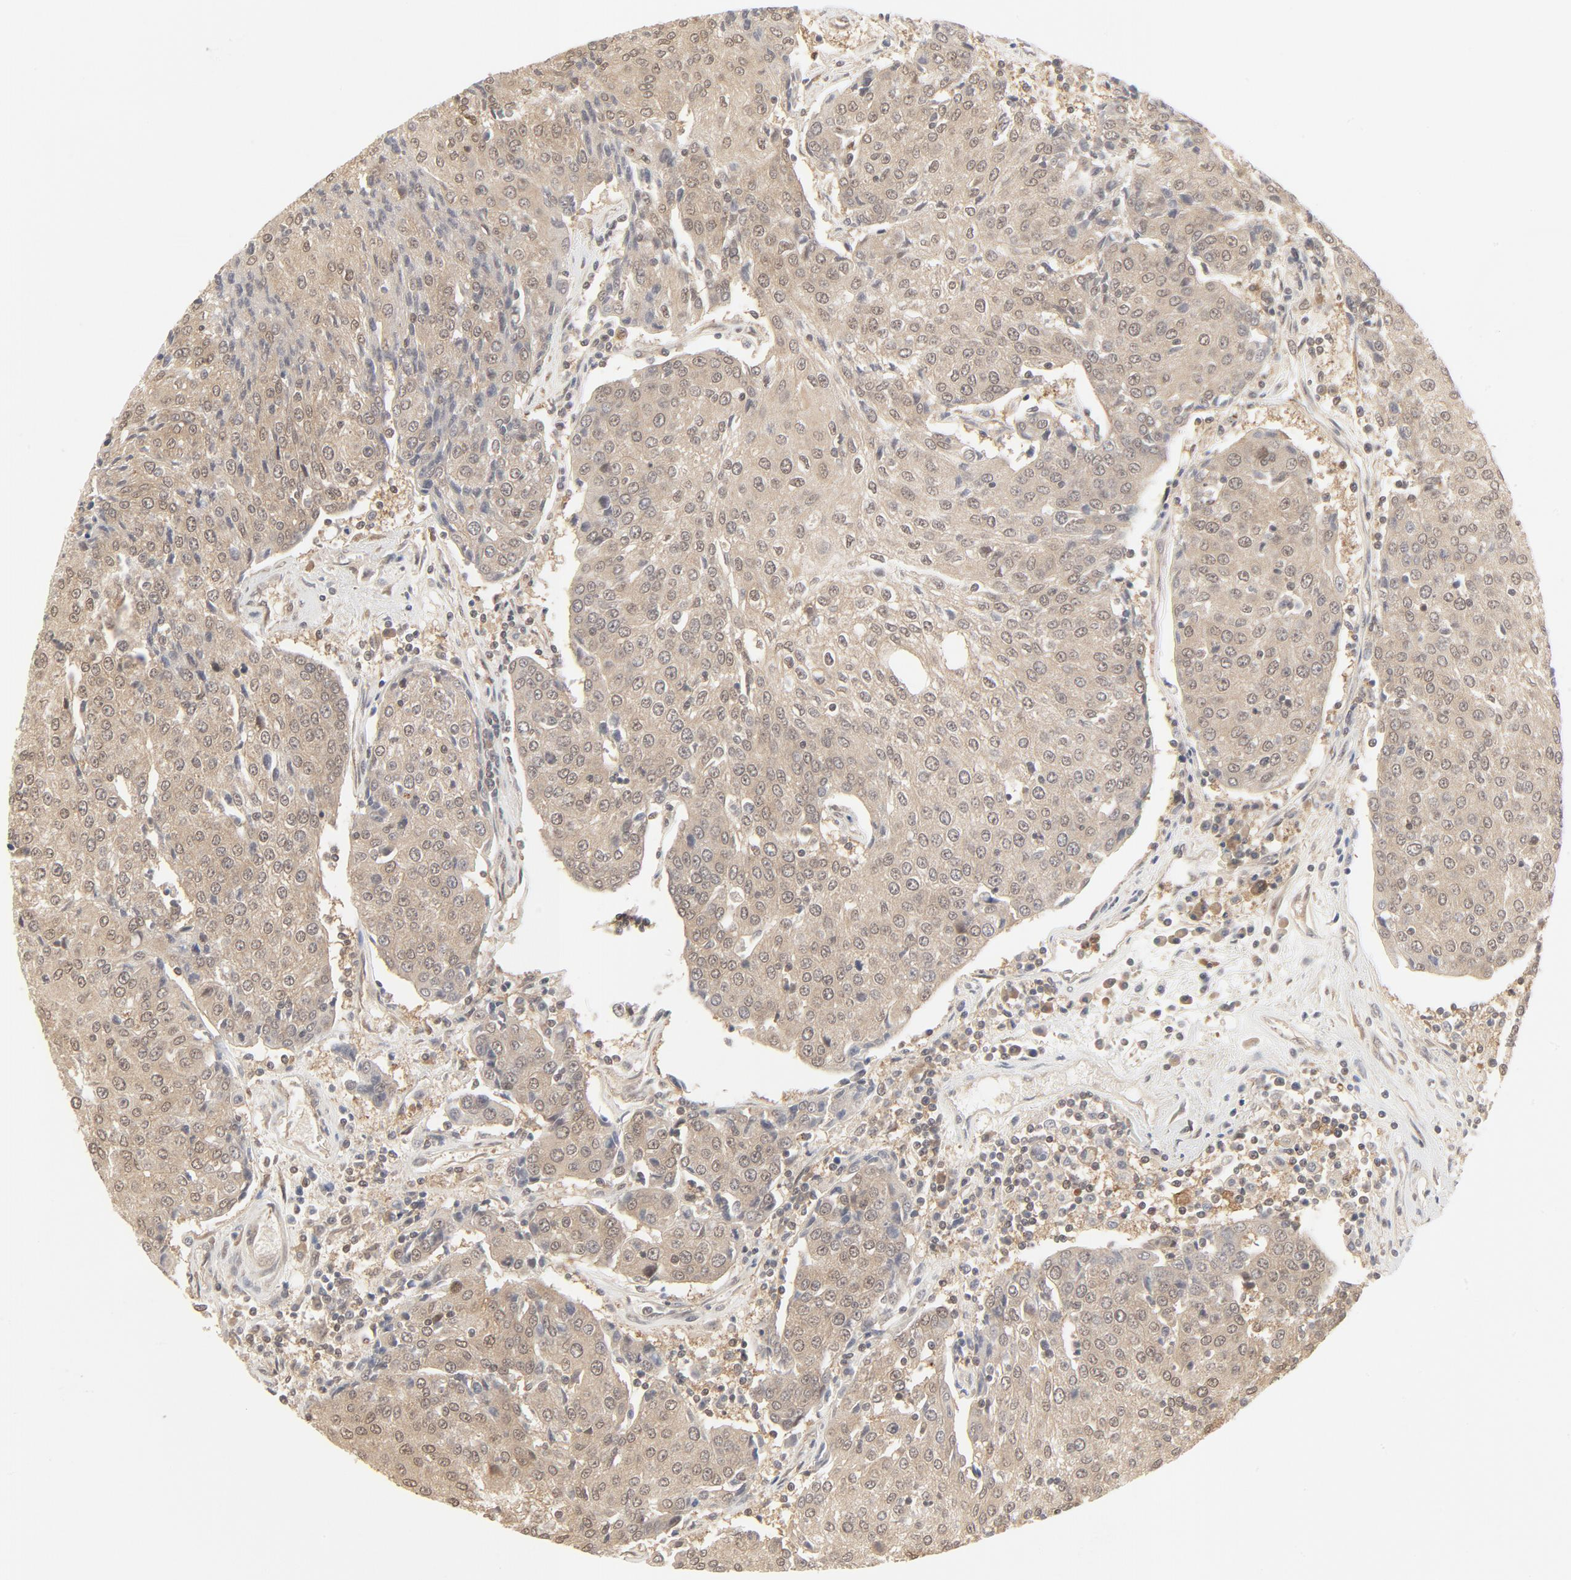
{"staining": {"intensity": "weak", "quantity": ">75%", "location": "cytoplasmic/membranous,nuclear"}, "tissue": "urothelial cancer", "cell_type": "Tumor cells", "image_type": "cancer", "snomed": [{"axis": "morphology", "description": "Urothelial carcinoma, High grade"}, {"axis": "topography", "description": "Urinary bladder"}], "caption": "Immunohistochemistry (IHC) staining of urothelial cancer, which demonstrates low levels of weak cytoplasmic/membranous and nuclear expression in approximately >75% of tumor cells indicating weak cytoplasmic/membranous and nuclear protein expression. The staining was performed using DAB (3,3'-diaminobenzidine) (brown) for protein detection and nuclei were counterstained in hematoxylin (blue).", "gene": "NEDD8", "patient": {"sex": "female", "age": 85}}